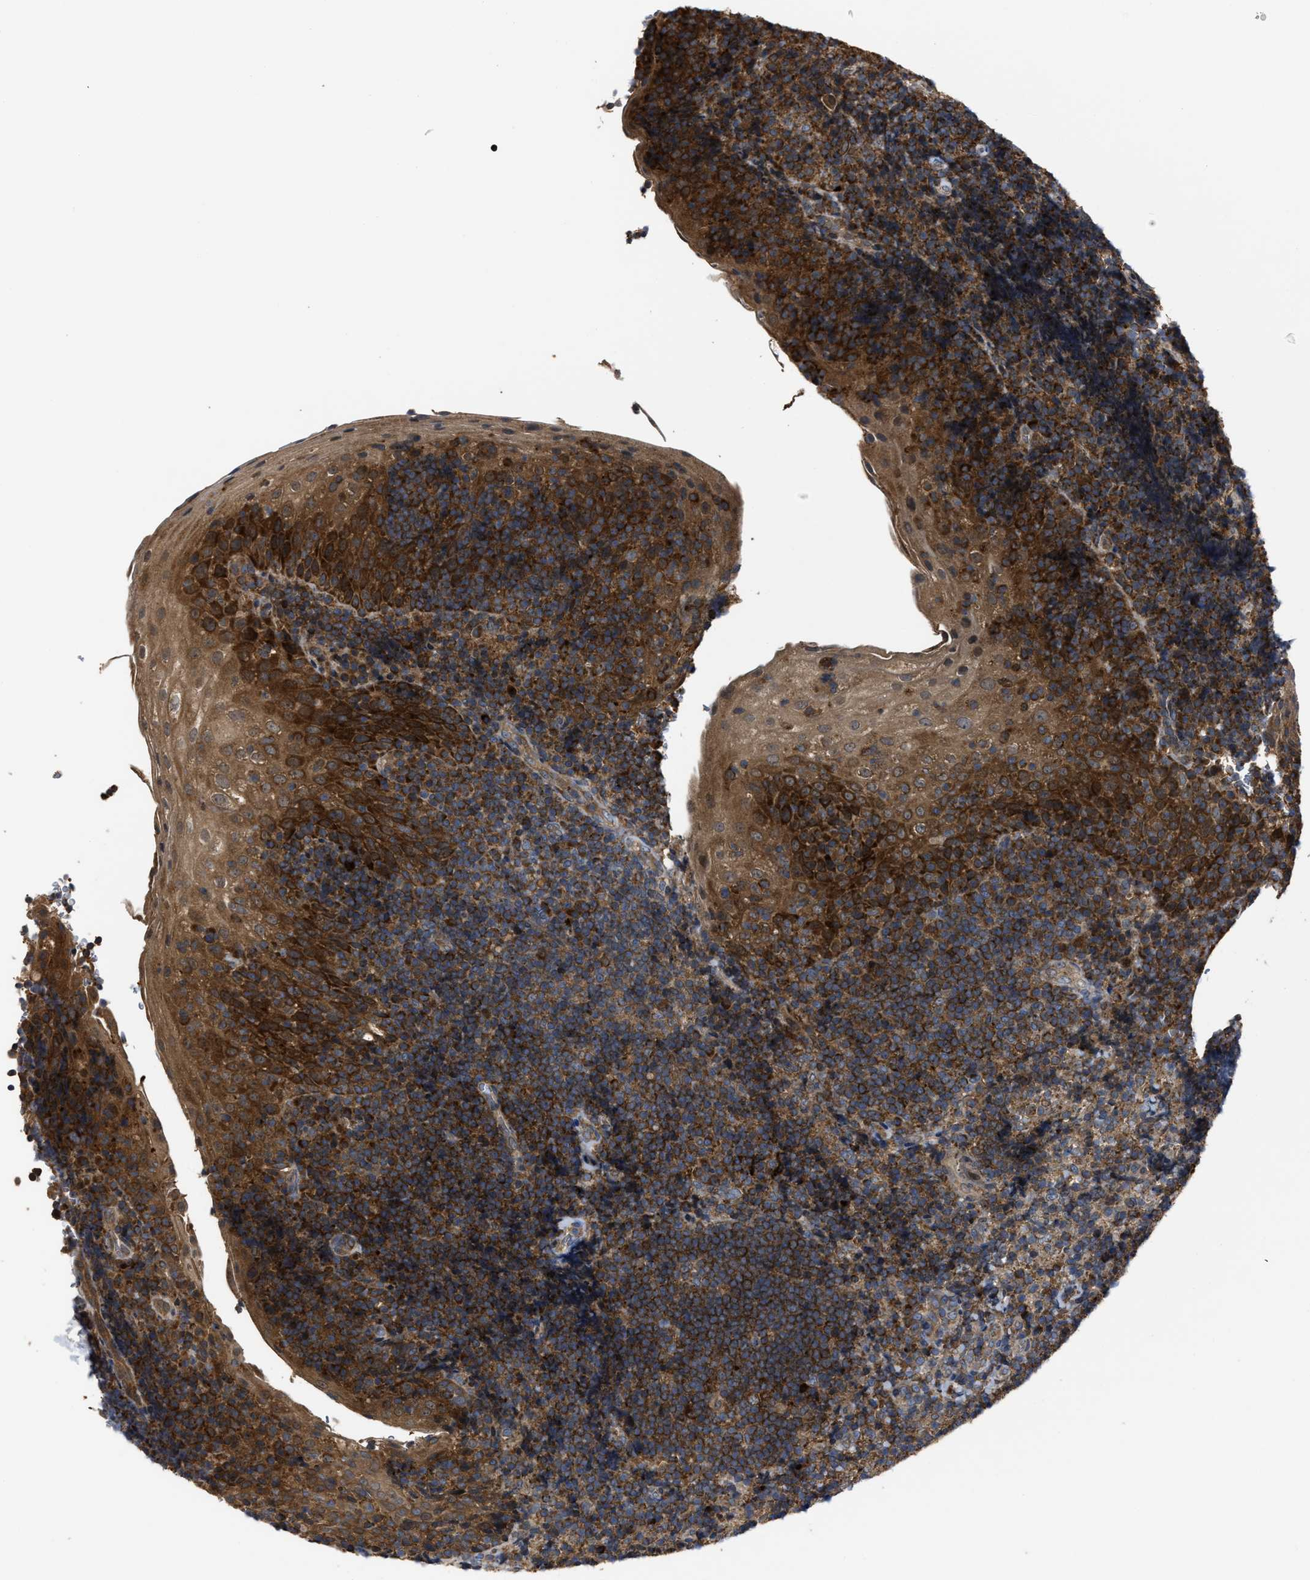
{"staining": {"intensity": "strong", "quantity": ">75%", "location": "cytoplasmic/membranous"}, "tissue": "tonsil", "cell_type": "Germinal center cells", "image_type": "normal", "snomed": [{"axis": "morphology", "description": "Normal tissue, NOS"}, {"axis": "topography", "description": "Tonsil"}], "caption": "Brown immunohistochemical staining in unremarkable tonsil demonstrates strong cytoplasmic/membranous staining in about >75% of germinal center cells.", "gene": "PASK", "patient": {"sex": "male", "age": 37}}